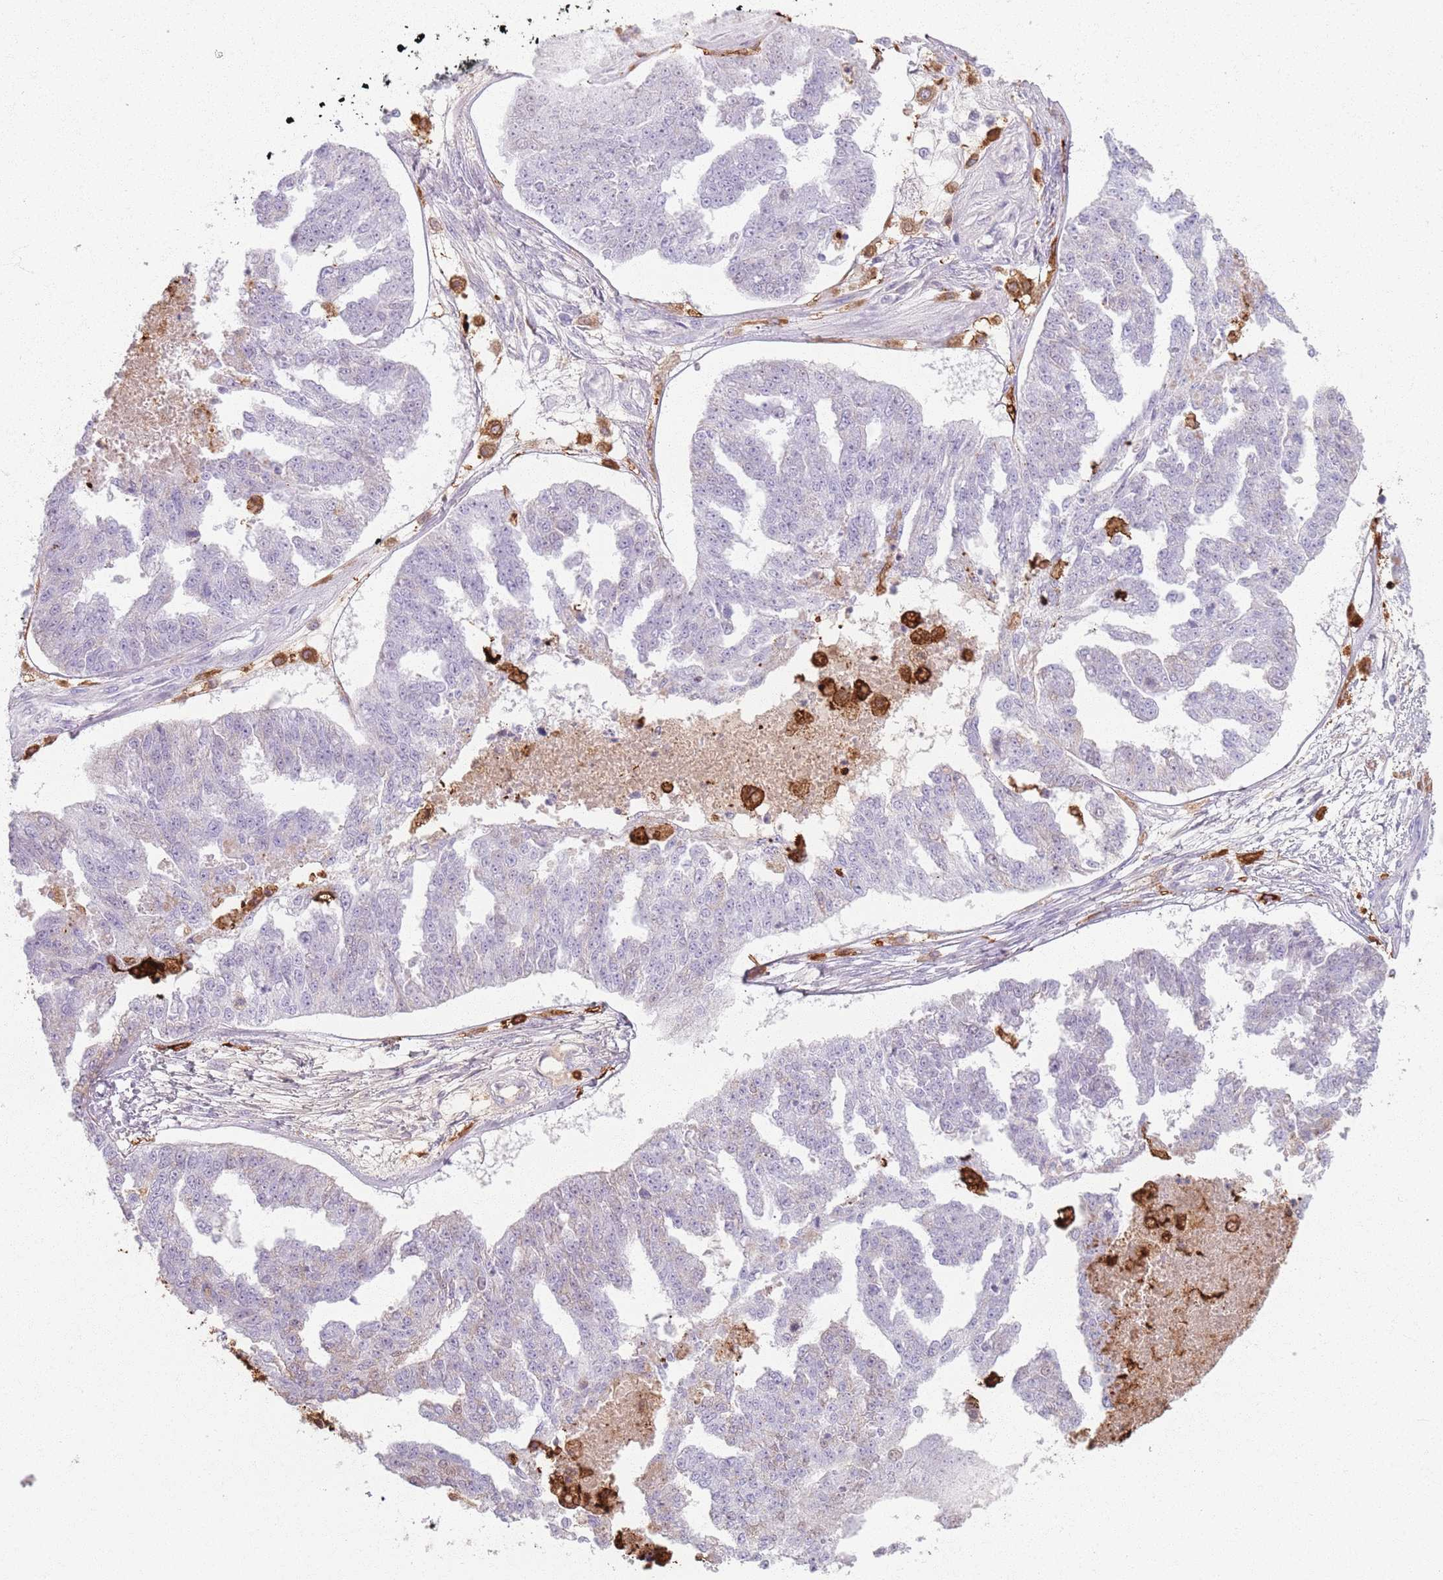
{"staining": {"intensity": "negative", "quantity": "none", "location": "none"}, "tissue": "ovarian cancer", "cell_type": "Tumor cells", "image_type": "cancer", "snomed": [{"axis": "morphology", "description": "Cystadenocarcinoma, serous, NOS"}, {"axis": "topography", "description": "Ovary"}], "caption": "A high-resolution micrograph shows IHC staining of ovarian serous cystadenocarcinoma, which exhibits no significant positivity in tumor cells. Brightfield microscopy of IHC stained with DAB (3,3'-diaminobenzidine) (brown) and hematoxylin (blue), captured at high magnification.", "gene": "GDPGP1", "patient": {"sex": "female", "age": 58}}